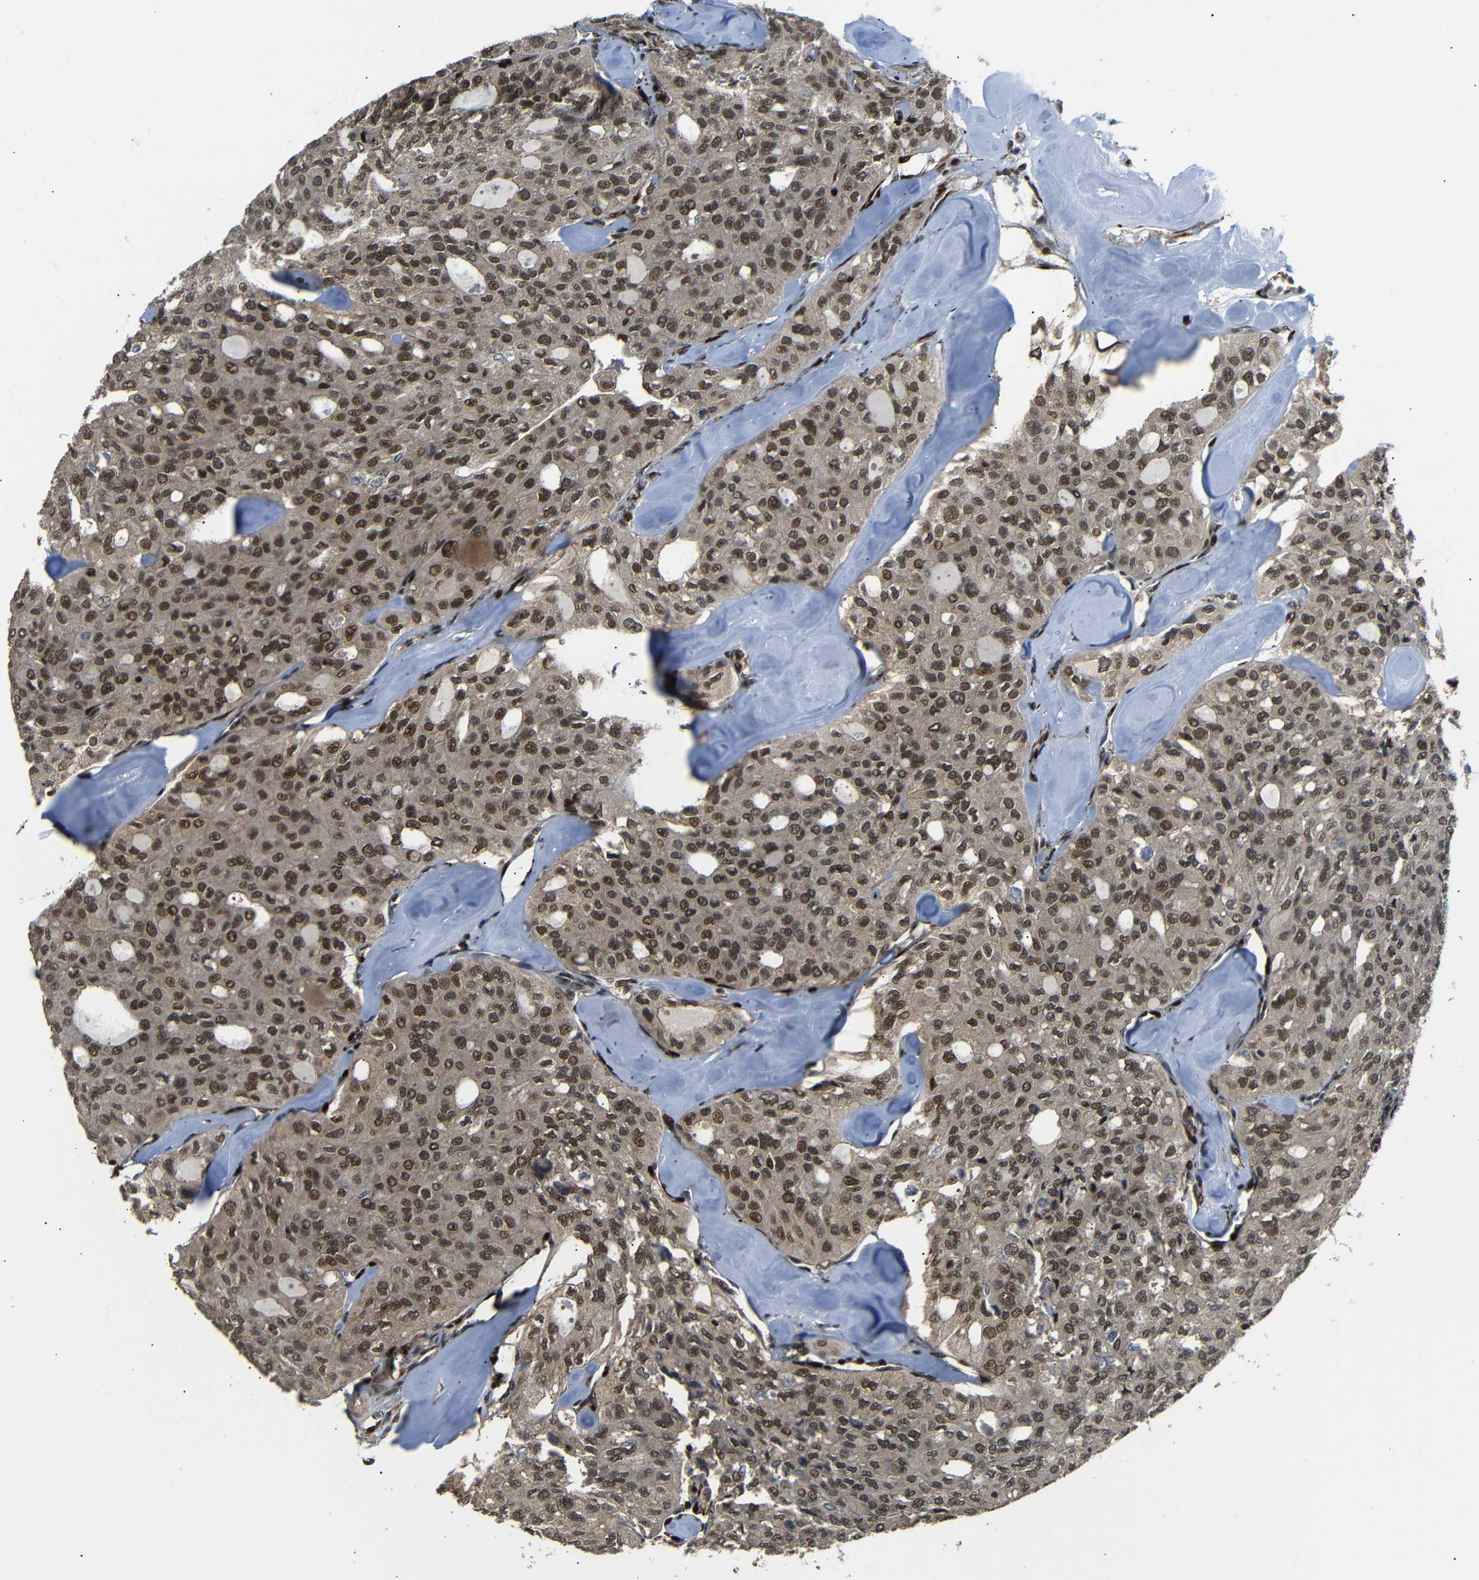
{"staining": {"intensity": "moderate", "quantity": ">75%", "location": "cytoplasmic/membranous,nuclear"}, "tissue": "thyroid cancer", "cell_type": "Tumor cells", "image_type": "cancer", "snomed": [{"axis": "morphology", "description": "Follicular adenoma carcinoma, NOS"}, {"axis": "topography", "description": "Thyroid gland"}], "caption": "Immunohistochemical staining of human follicular adenoma carcinoma (thyroid) exhibits medium levels of moderate cytoplasmic/membranous and nuclear expression in approximately >75% of tumor cells. Ihc stains the protein in brown and the nuclei are stained blue.", "gene": "TBX2", "patient": {"sex": "male", "age": 75}}